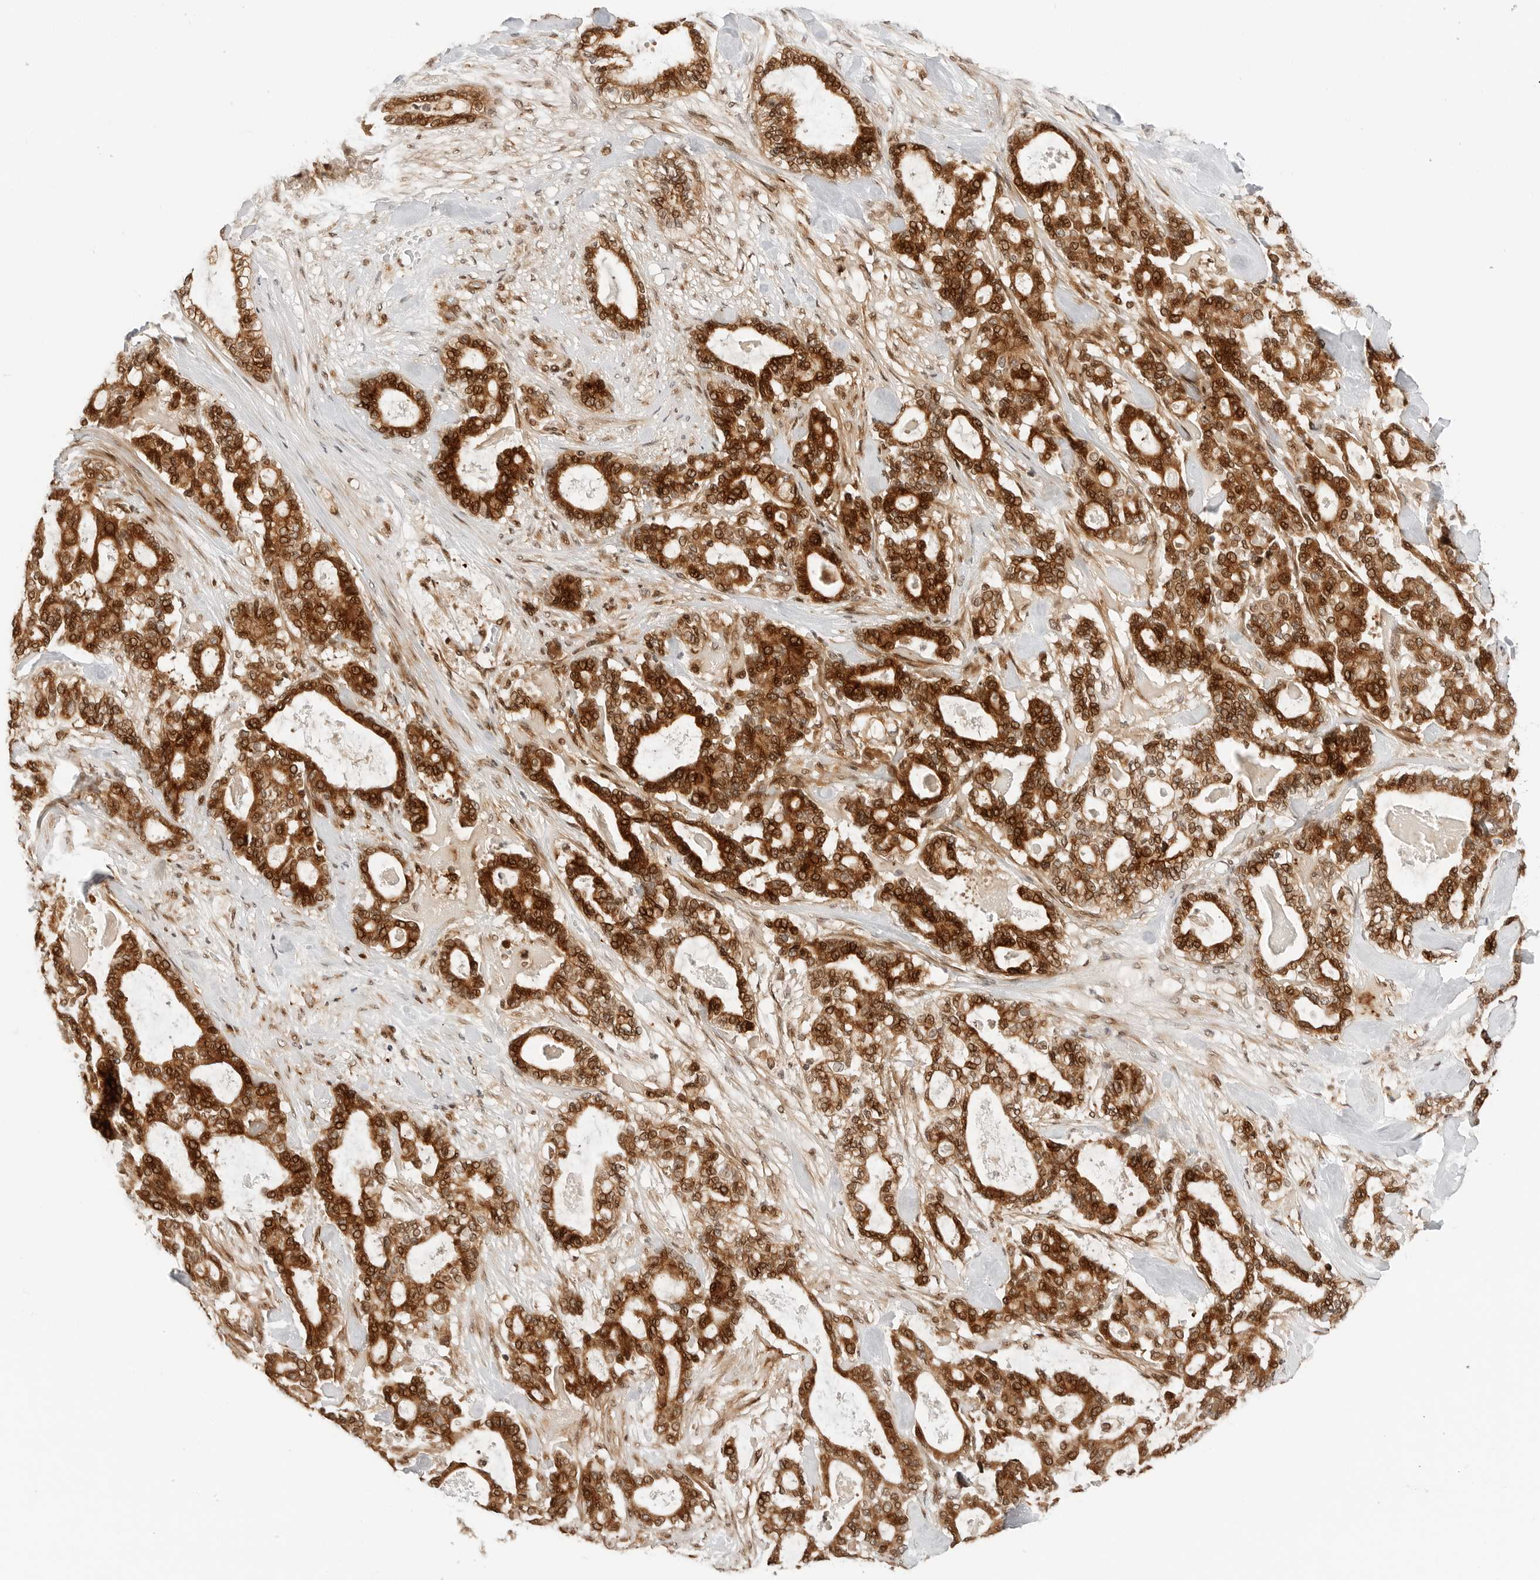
{"staining": {"intensity": "strong", "quantity": ">75%", "location": "cytoplasmic/membranous,nuclear"}, "tissue": "pancreatic cancer", "cell_type": "Tumor cells", "image_type": "cancer", "snomed": [{"axis": "morphology", "description": "Adenocarcinoma, NOS"}, {"axis": "topography", "description": "Pancreas"}], "caption": "Immunohistochemical staining of human adenocarcinoma (pancreatic) shows high levels of strong cytoplasmic/membranous and nuclear staining in about >75% of tumor cells.", "gene": "GEM", "patient": {"sex": "male", "age": 63}}